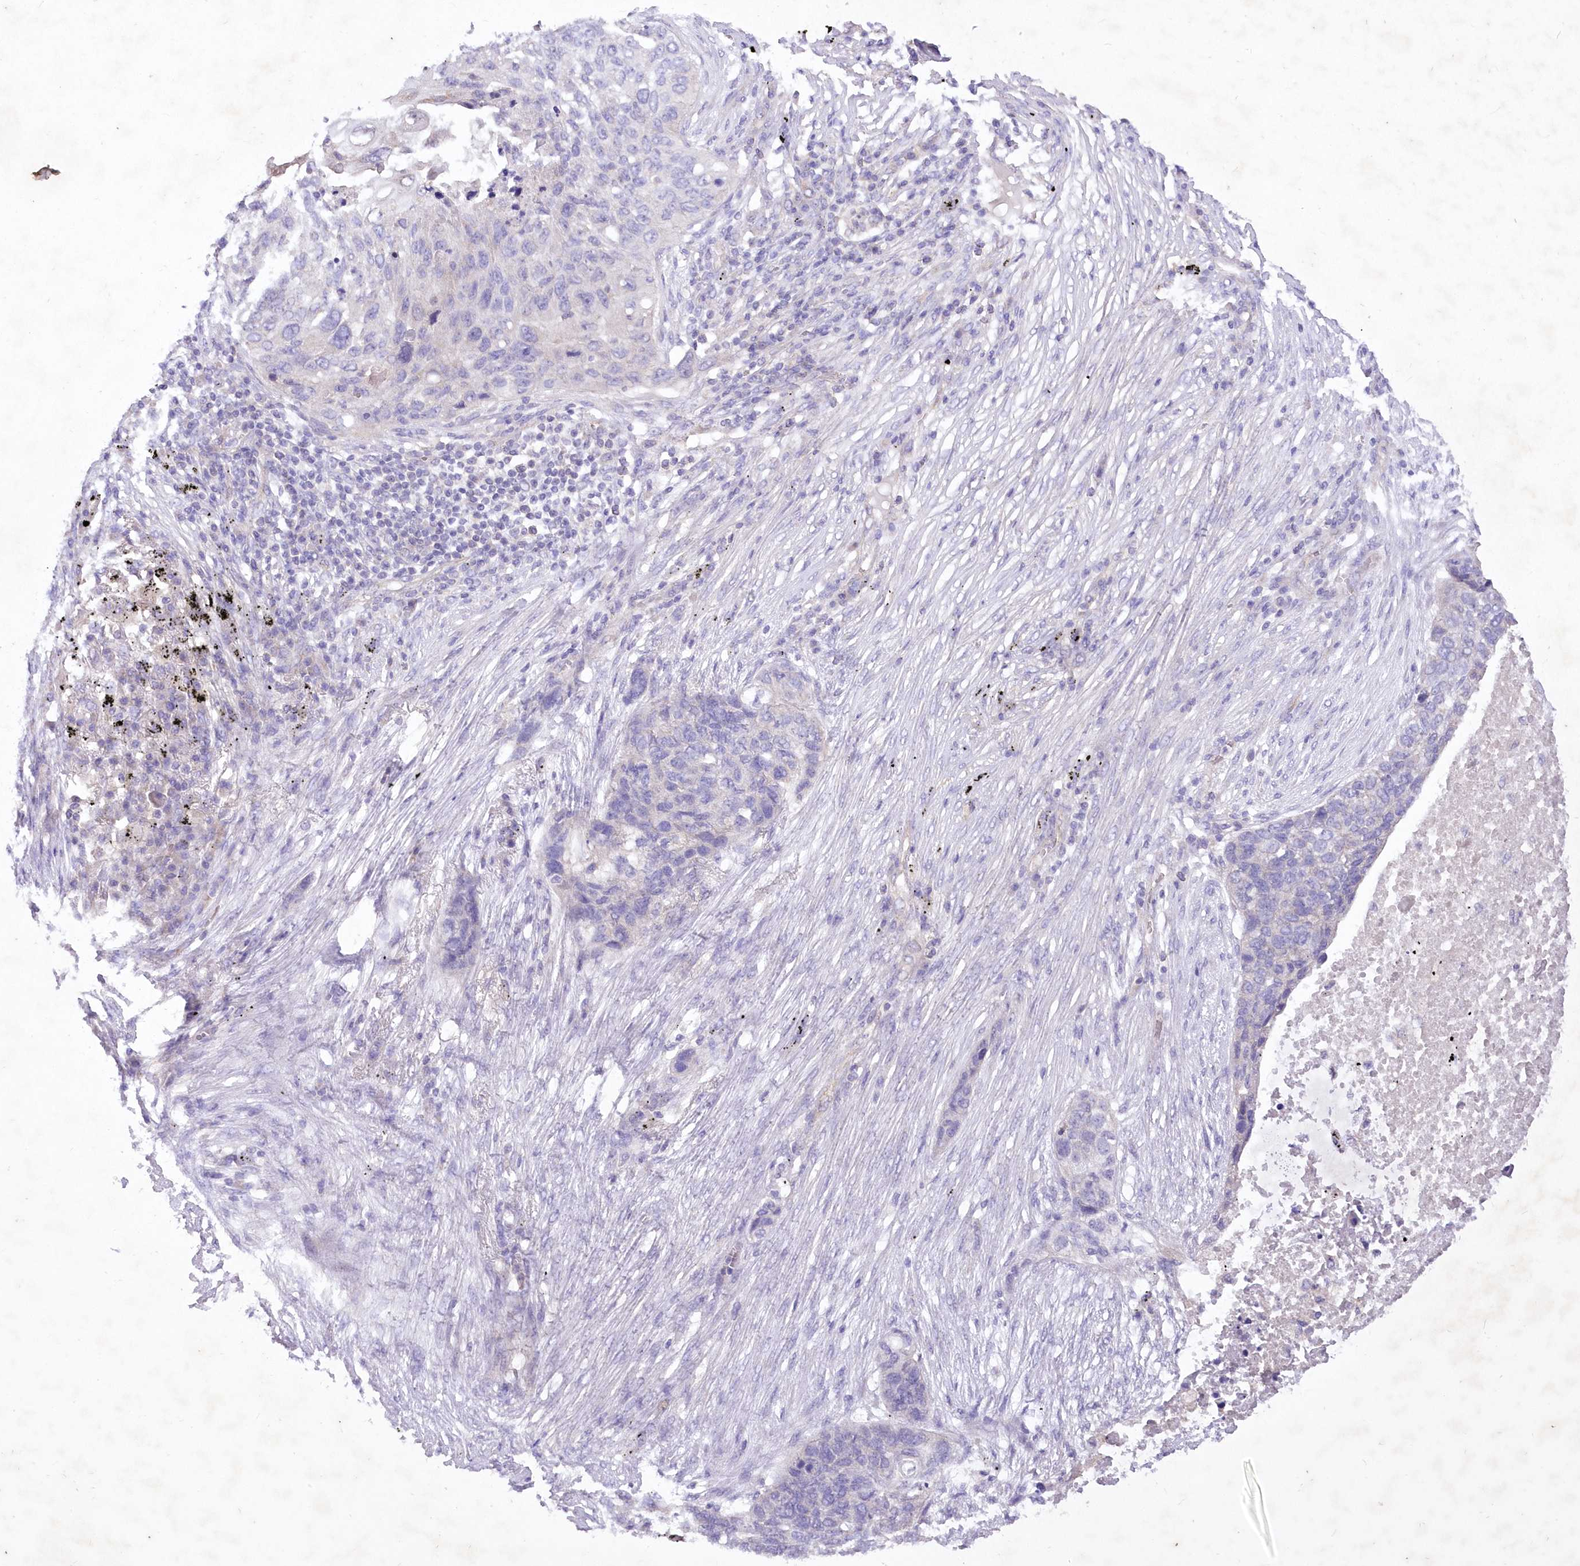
{"staining": {"intensity": "negative", "quantity": "none", "location": "none"}, "tissue": "lung cancer", "cell_type": "Tumor cells", "image_type": "cancer", "snomed": [{"axis": "morphology", "description": "Squamous cell carcinoma, NOS"}, {"axis": "topography", "description": "Lung"}], "caption": "High magnification brightfield microscopy of lung cancer (squamous cell carcinoma) stained with DAB (brown) and counterstained with hematoxylin (blue): tumor cells show no significant staining. (Stains: DAB (3,3'-diaminobenzidine) immunohistochemistry with hematoxylin counter stain, Microscopy: brightfield microscopy at high magnification).", "gene": "ITSN2", "patient": {"sex": "female", "age": 63}}